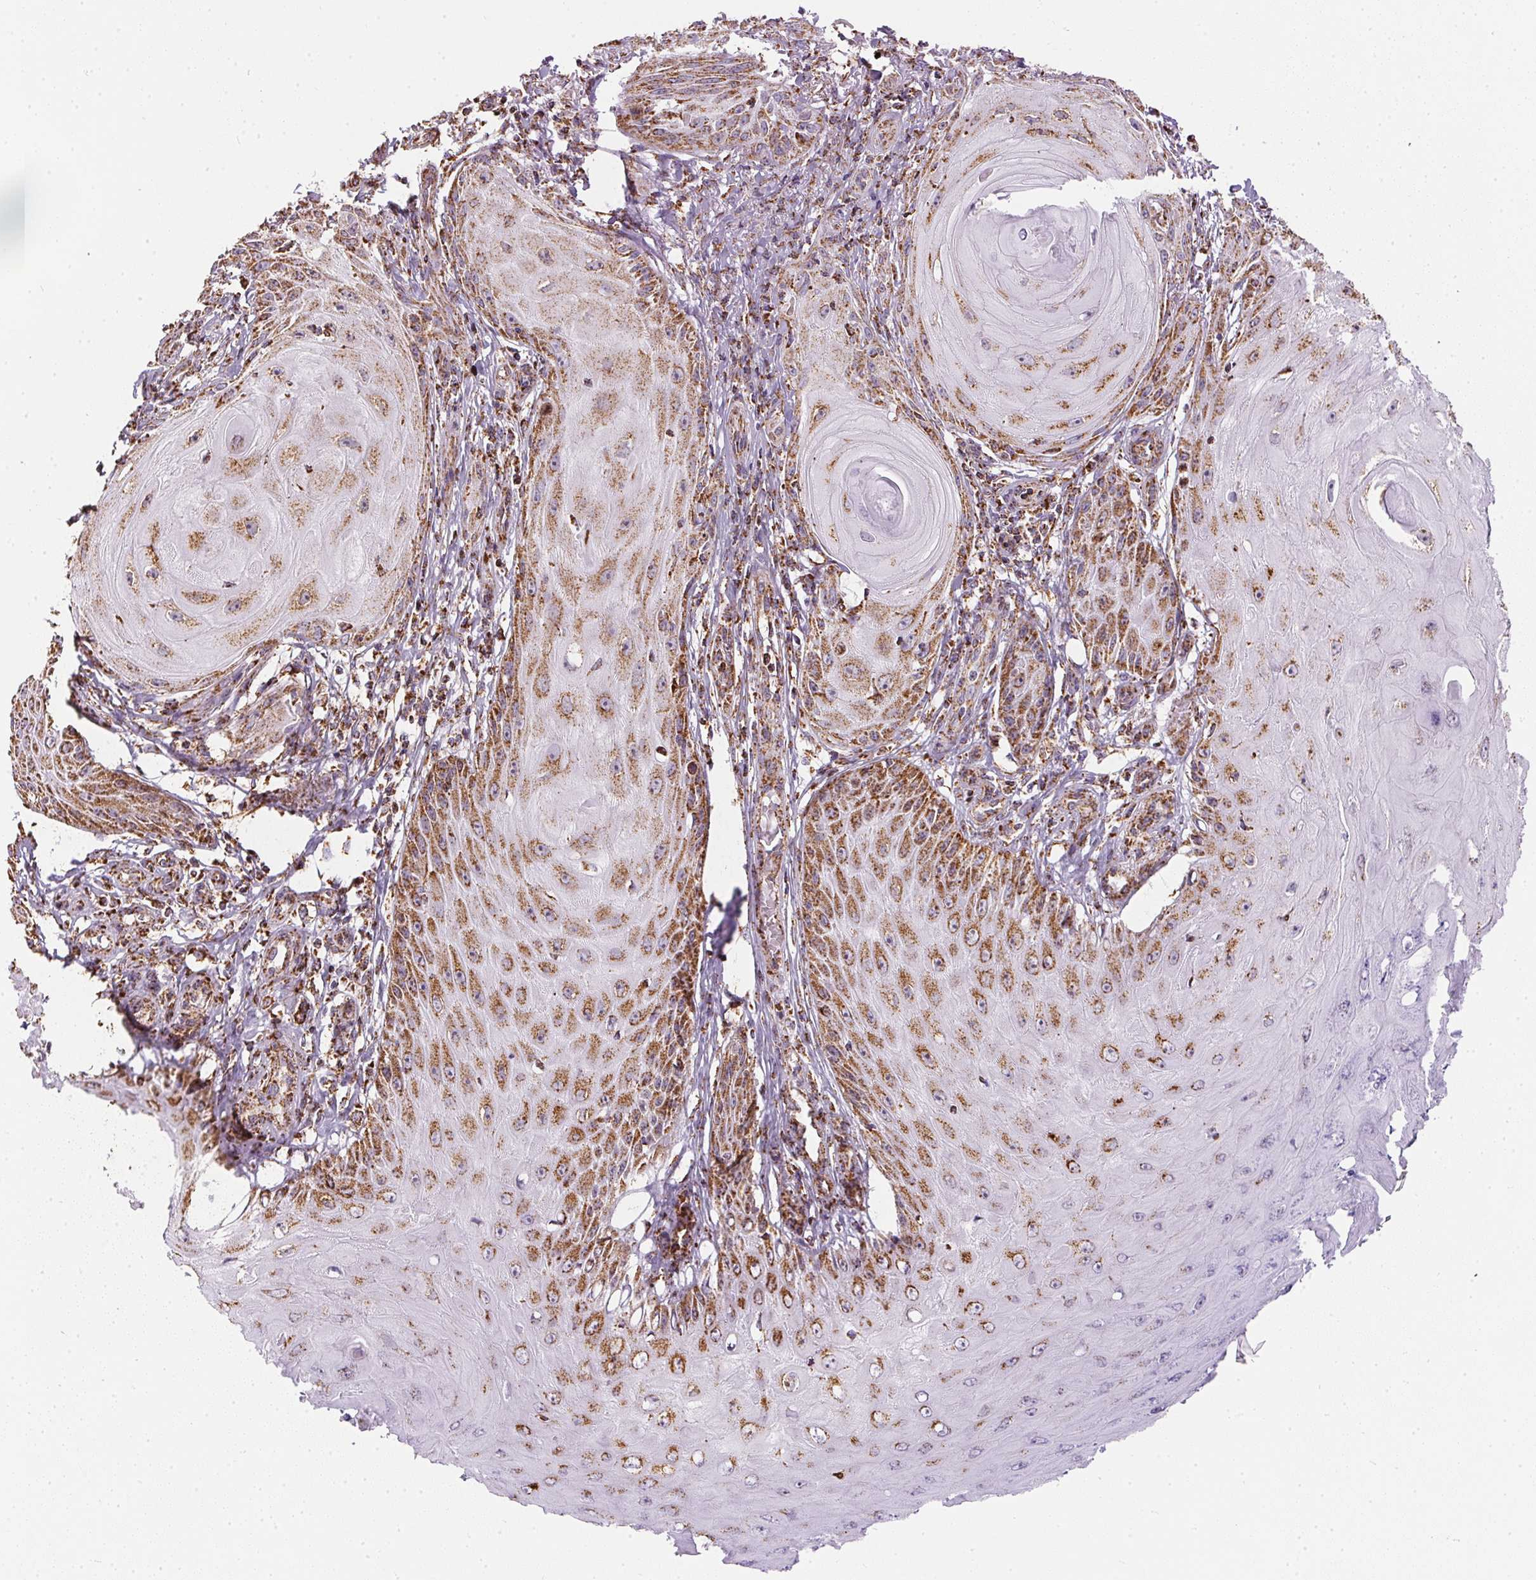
{"staining": {"intensity": "strong", "quantity": ">75%", "location": "cytoplasmic/membranous"}, "tissue": "skin cancer", "cell_type": "Tumor cells", "image_type": "cancer", "snomed": [{"axis": "morphology", "description": "Squamous cell carcinoma, NOS"}, {"axis": "topography", "description": "Skin"}], "caption": "The photomicrograph displays a brown stain indicating the presence of a protein in the cytoplasmic/membranous of tumor cells in skin cancer.", "gene": "MAPK11", "patient": {"sex": "female", "age": 77}}